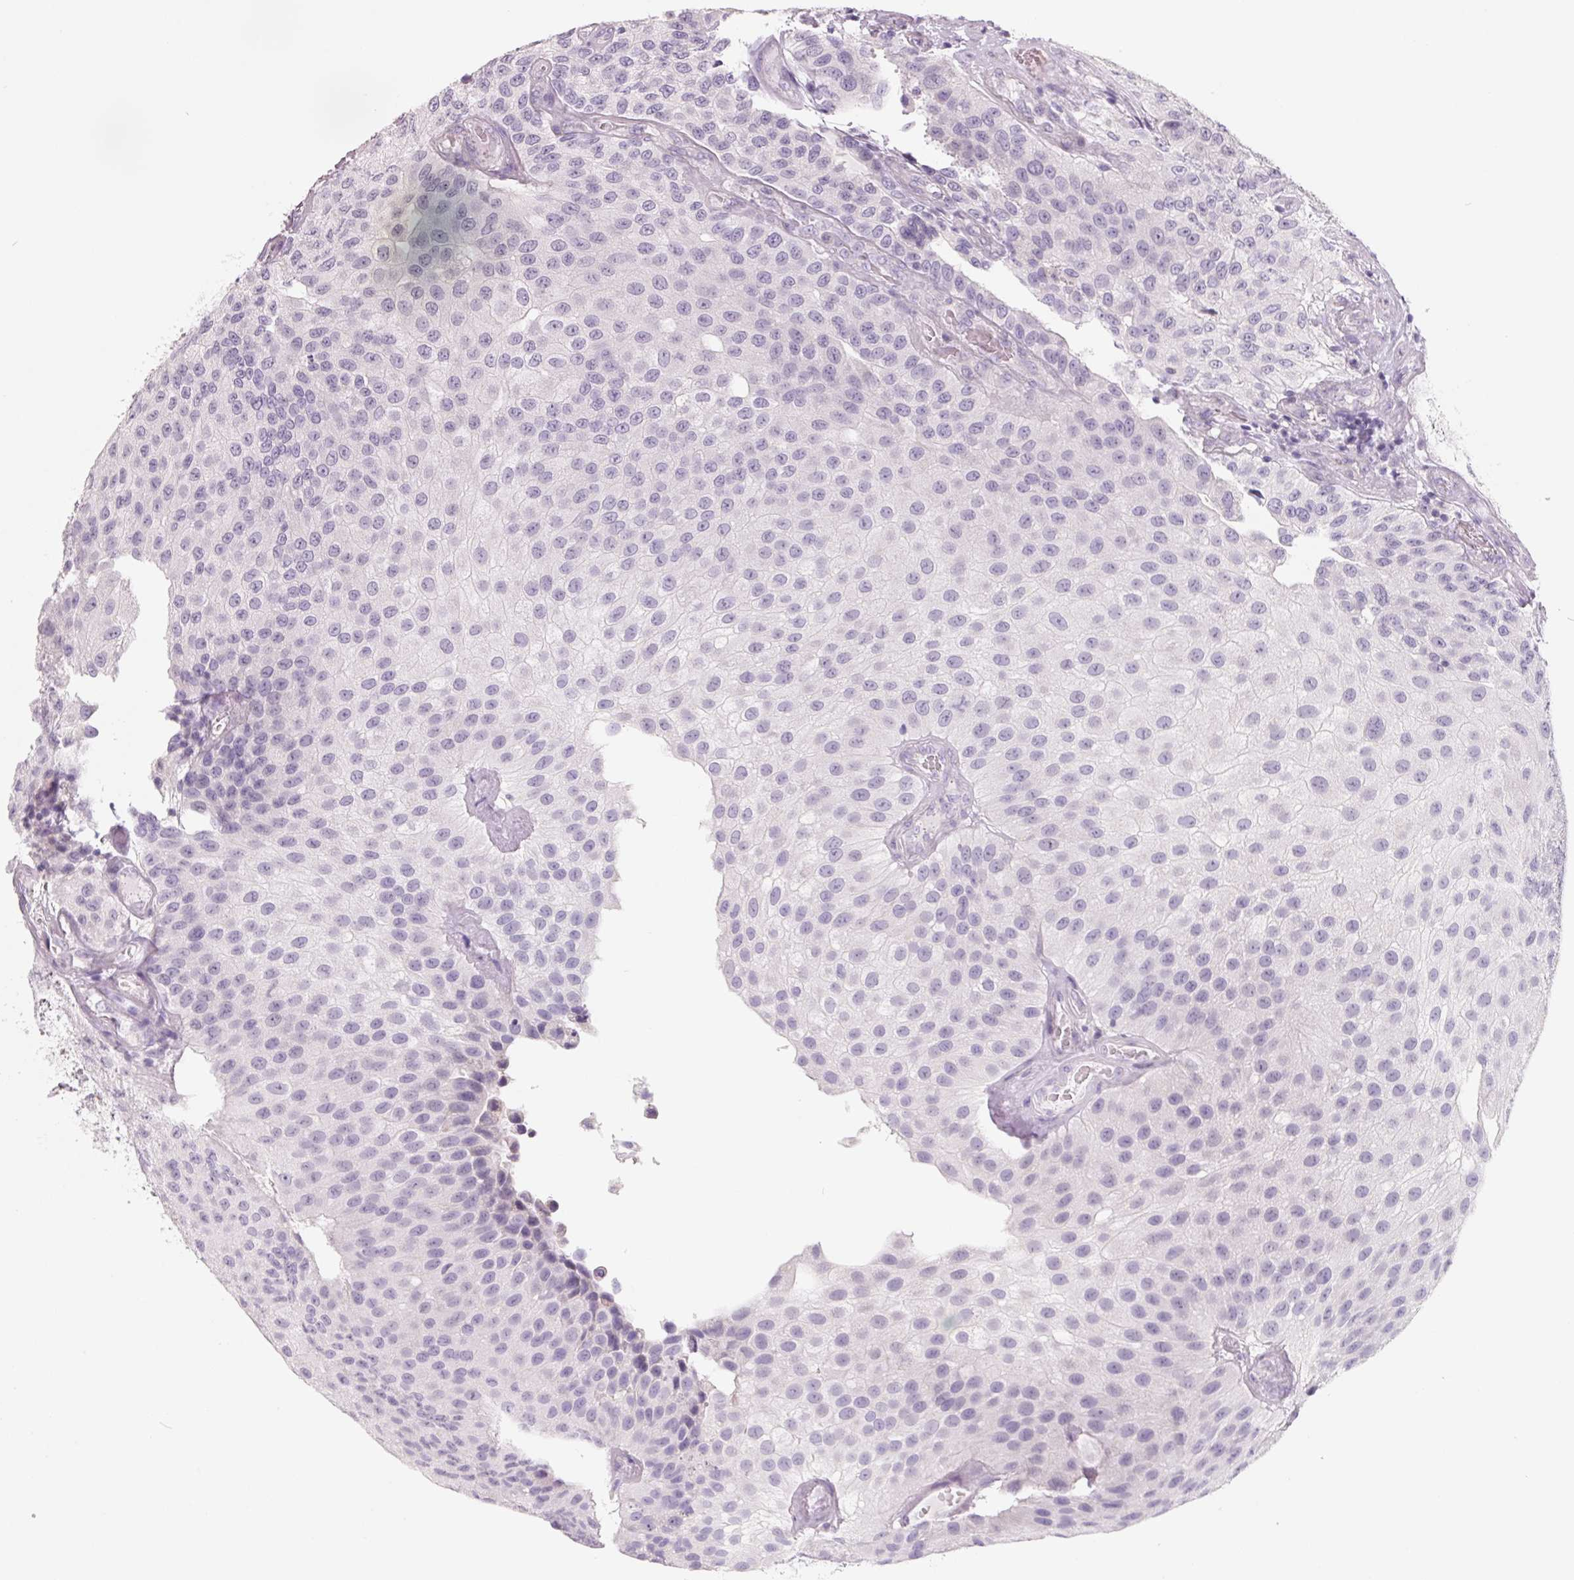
{"staining": {"intensity": "negative", "quantity": "none", "location": "none"}, "tissue": "urothelial cancer", "cell_type": "Tumor cells", "image_type": "cancer", "snomed": [{"axis": "morphology", "description": "Urothelial carcinoma, NOS"}, {"axis": "topography", "description": "Urinary bladder"}], "caption": "Immunohistochemical staining of human transitional cell carcinoma demonstrates no significant expression in tumor cells. The staining was performed using DAB (3,3'-diaminobenzidine) to visualize the protein expression in brown, while the nuclei were stained in blue with hematoxylin (Magnification: 20x).", "gene": "FTCD", "patient": {"sex": "male", "age": 87}}